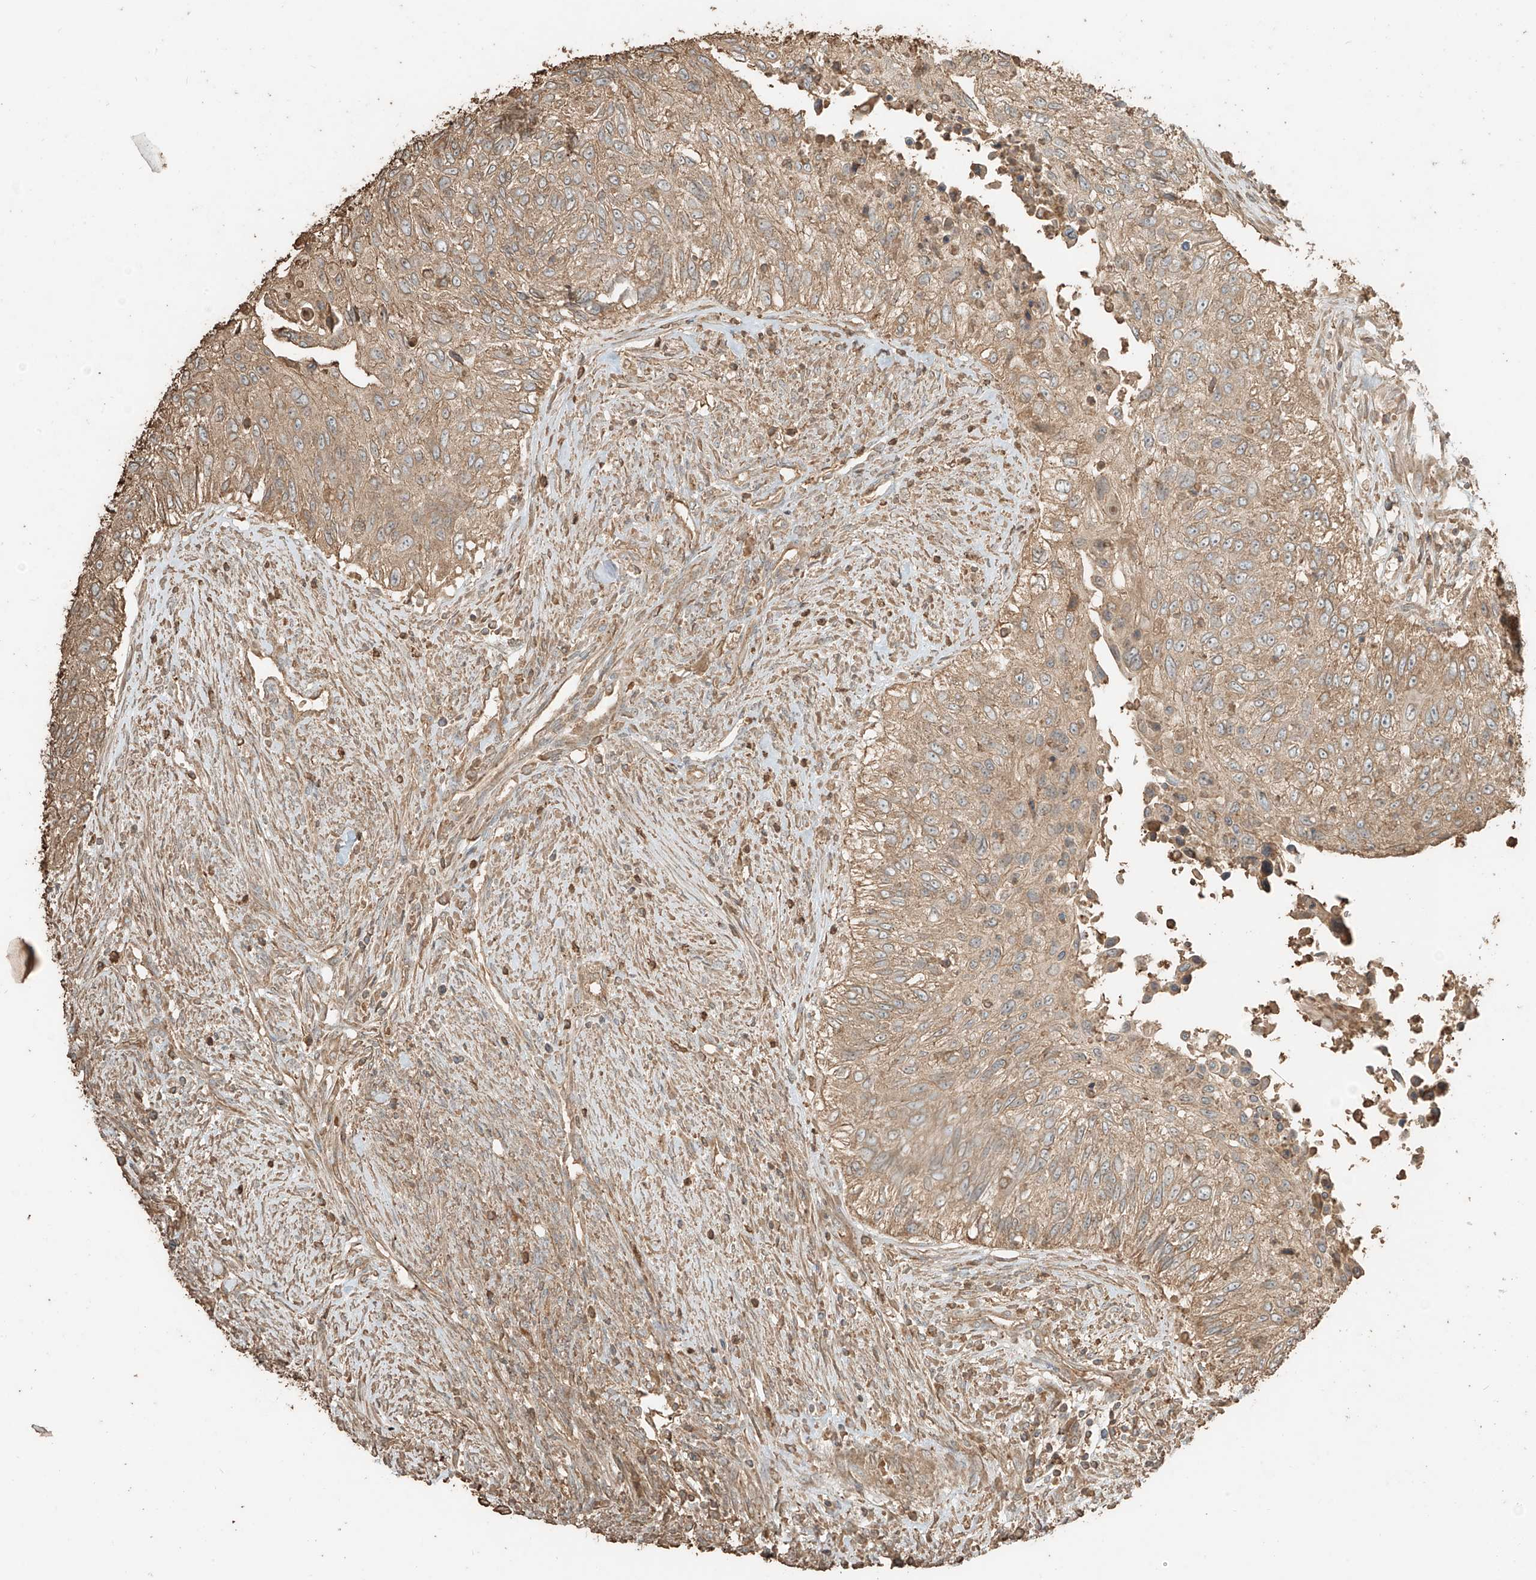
{"staining": {"intensity": "moderate", "quantity": ">75%", "location": "cytoplasmic/membranous"}, "tissue": "urothelial cancer", "cell_type": "Tumor cells", "image_type": "cancer", "snomed": [{"axis": "morphology", "description": "Urothelial carcinoma, High grade"}, {"axis": "topography", "description": "Urinary bladder"}], "caption": "Urothelial carcinoma (high-grade) was stained to show a protein in brown. There is medium levels of moderate cytoplasmic/membranous staining in approximately >75% of tumor cells.", "gene": "RFTN2", "patient": {"sex": "female", "age": 60}}